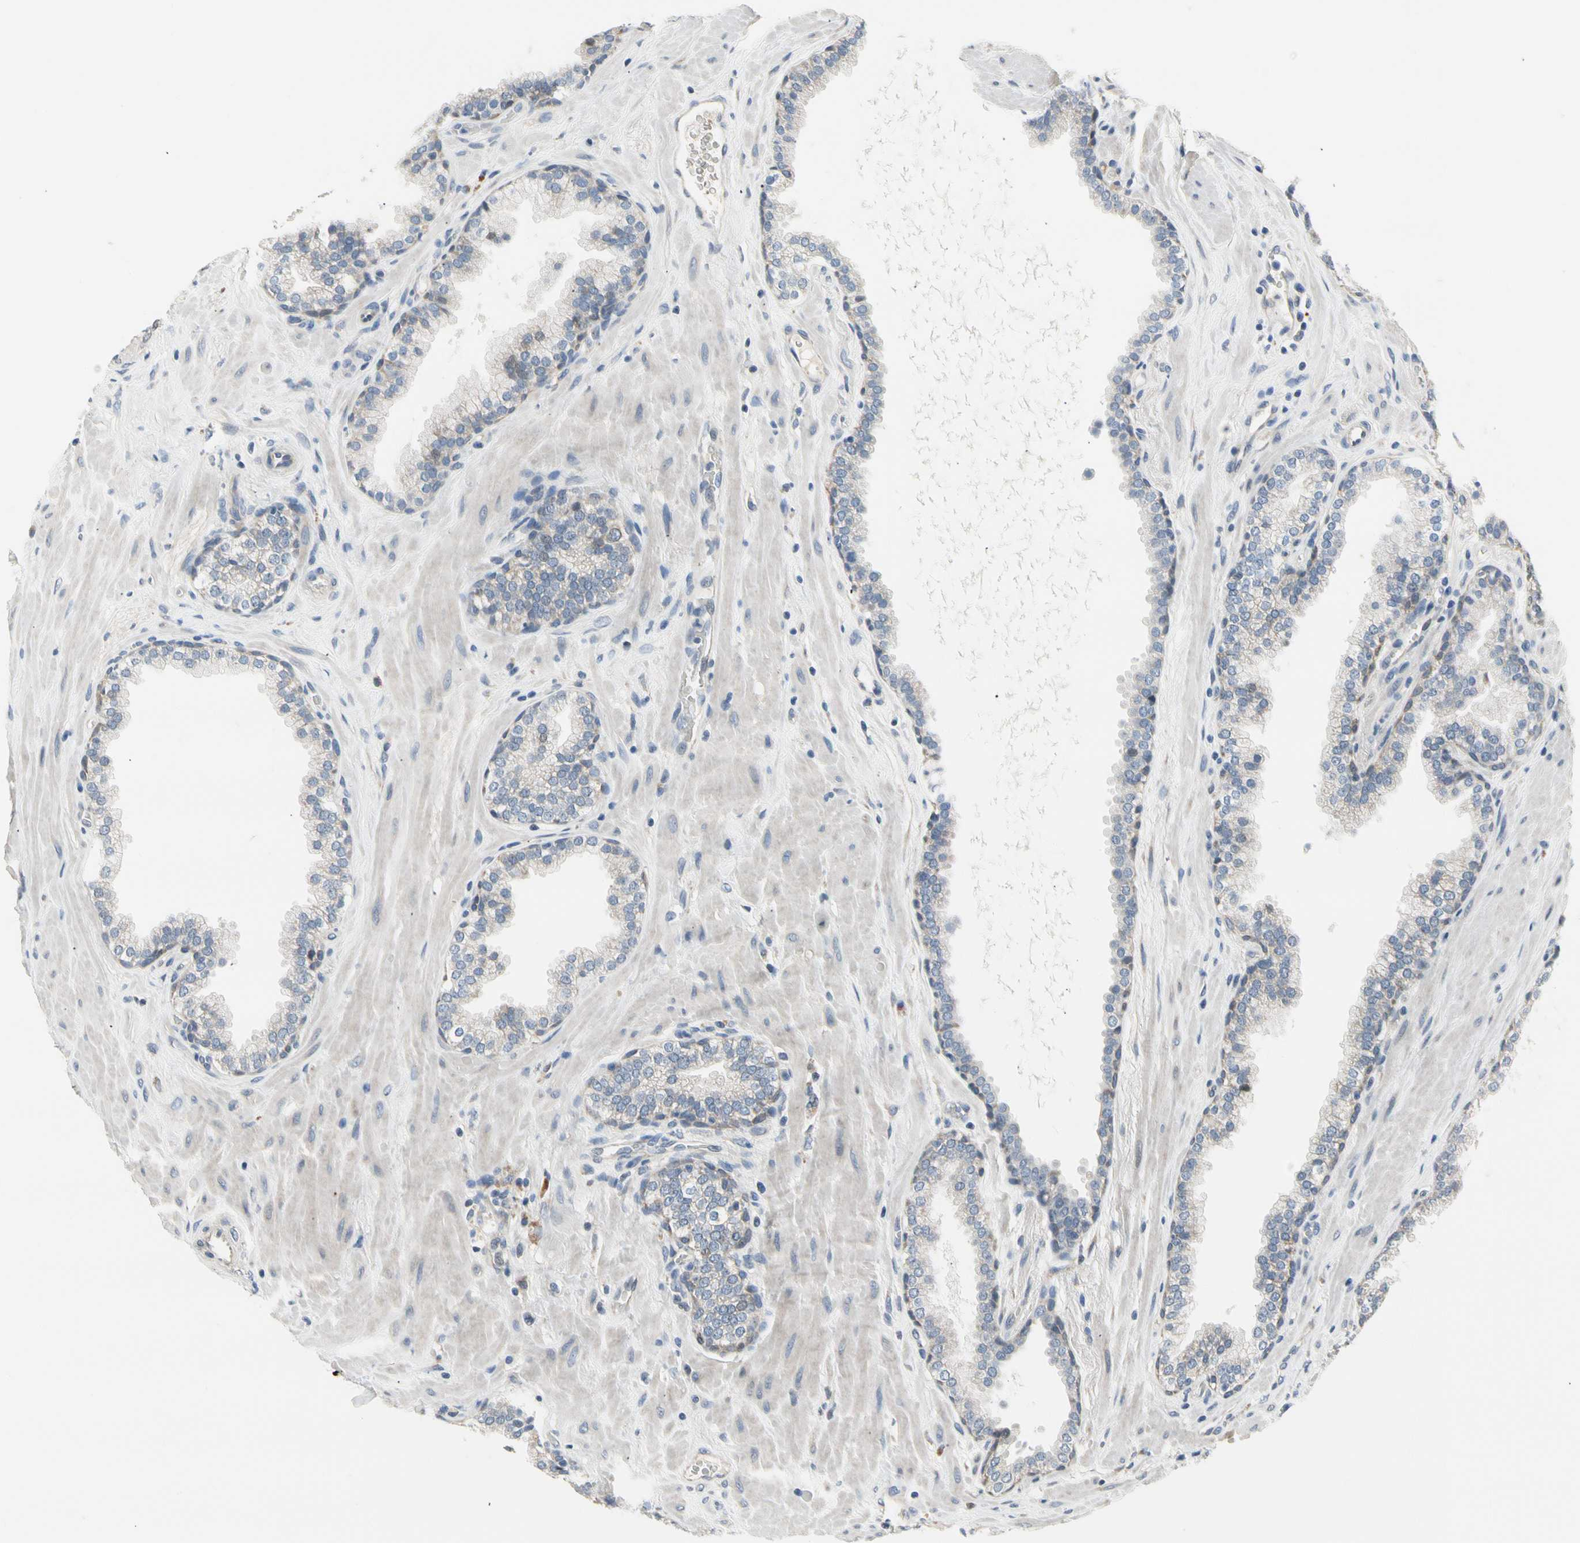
{"staining": {"intensity": "negative", "quantity": "none", "location": "none"}, "tissue": "prostate", "cell_type": "Glandular cells", "image_type": "normal", "snomed": [{"axis": "morphology", "description": "Normal tissue, NOS"}, {"axis": "topography", "description": "Prostate"}], "caption": "The image demonstrates no staining of glandular cells in benign prostate. (DAB IHC visualized using brightfield microscopy, high magnification).", "gene": "NFASC", "patient": {"sex": "male", "age": 51}}